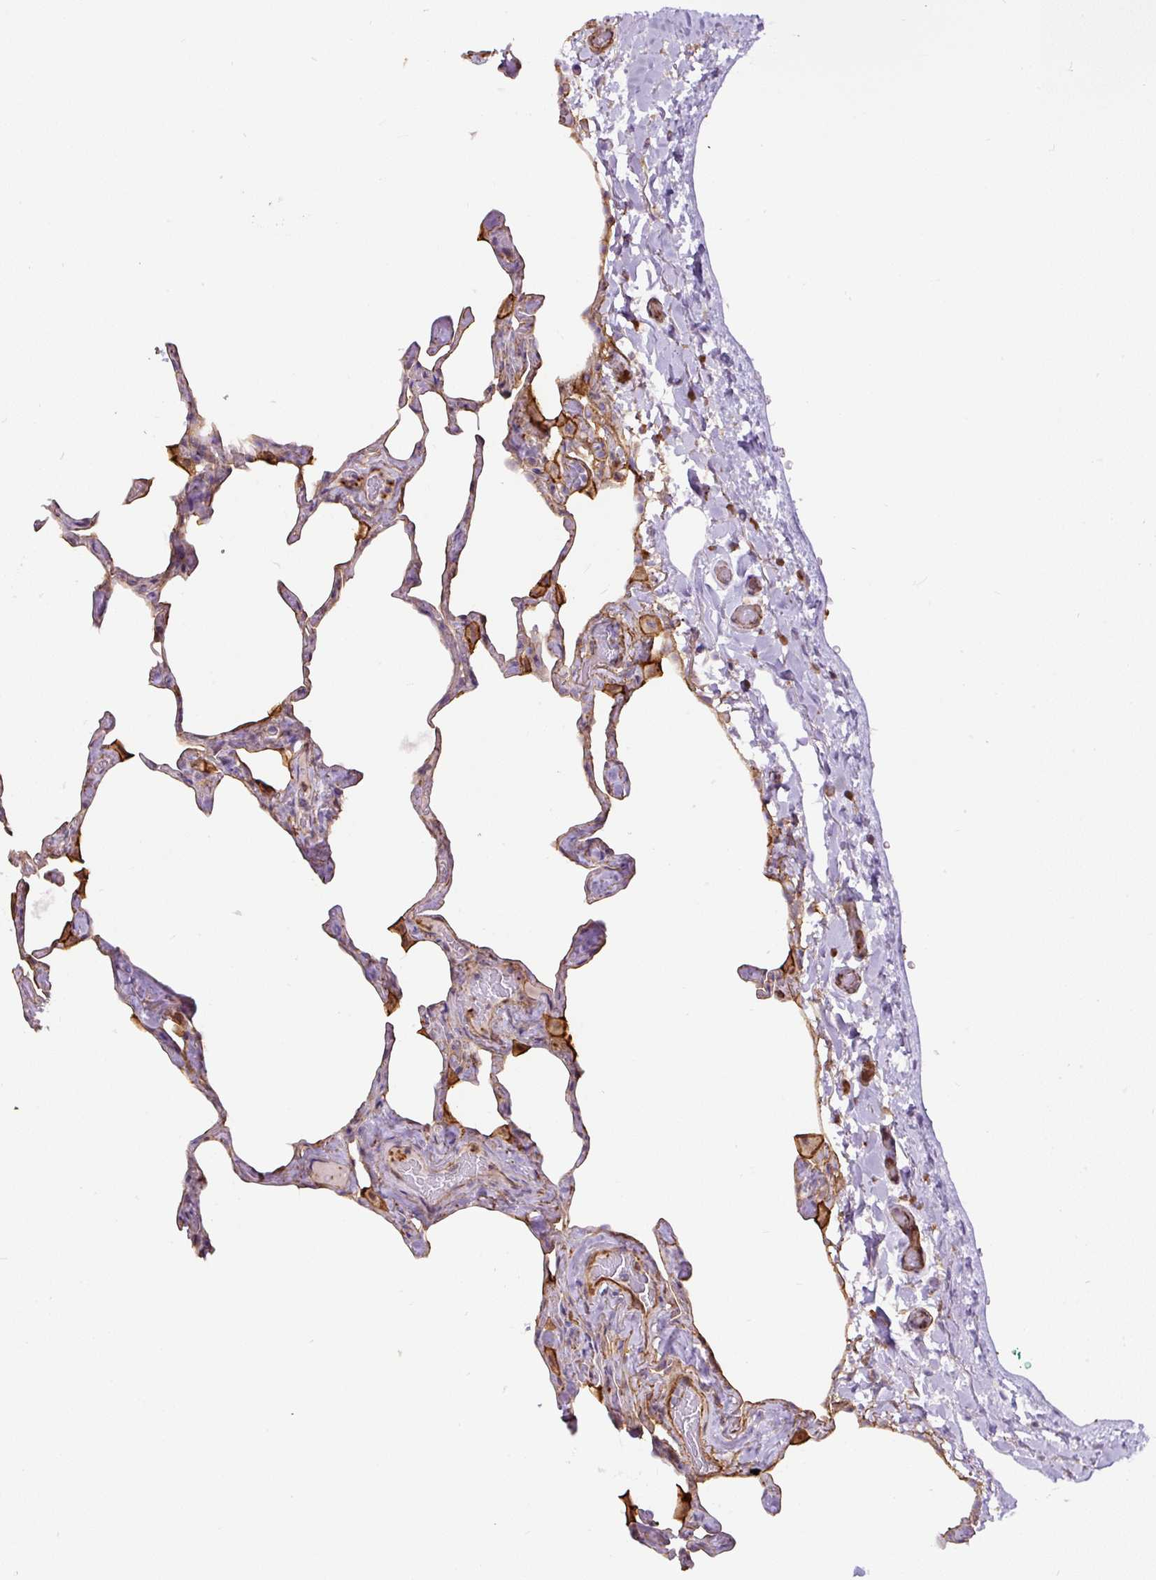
{"staining": {"intensity": "strong", "quantity": "<25%", "location": "cytoplasmic/membranous"}, "tissue": "lung", "cell_type": "Alveolar cells", "image_type": "normal", "snomed": [{"axis": "morphology", "description": "Normal tissue, NOS"}, {"axis": "topography", "description": "Lung"}], "caption": "IHC (DAB (3,3'-diaminobenzidine)) staining of benign lung demonstrates strong cytoplasmic/membranous protein staining in approximately <25% of alveolar cells.", "gene": "B3GALT5", "patient": {"sex": "male", "age": 65}}